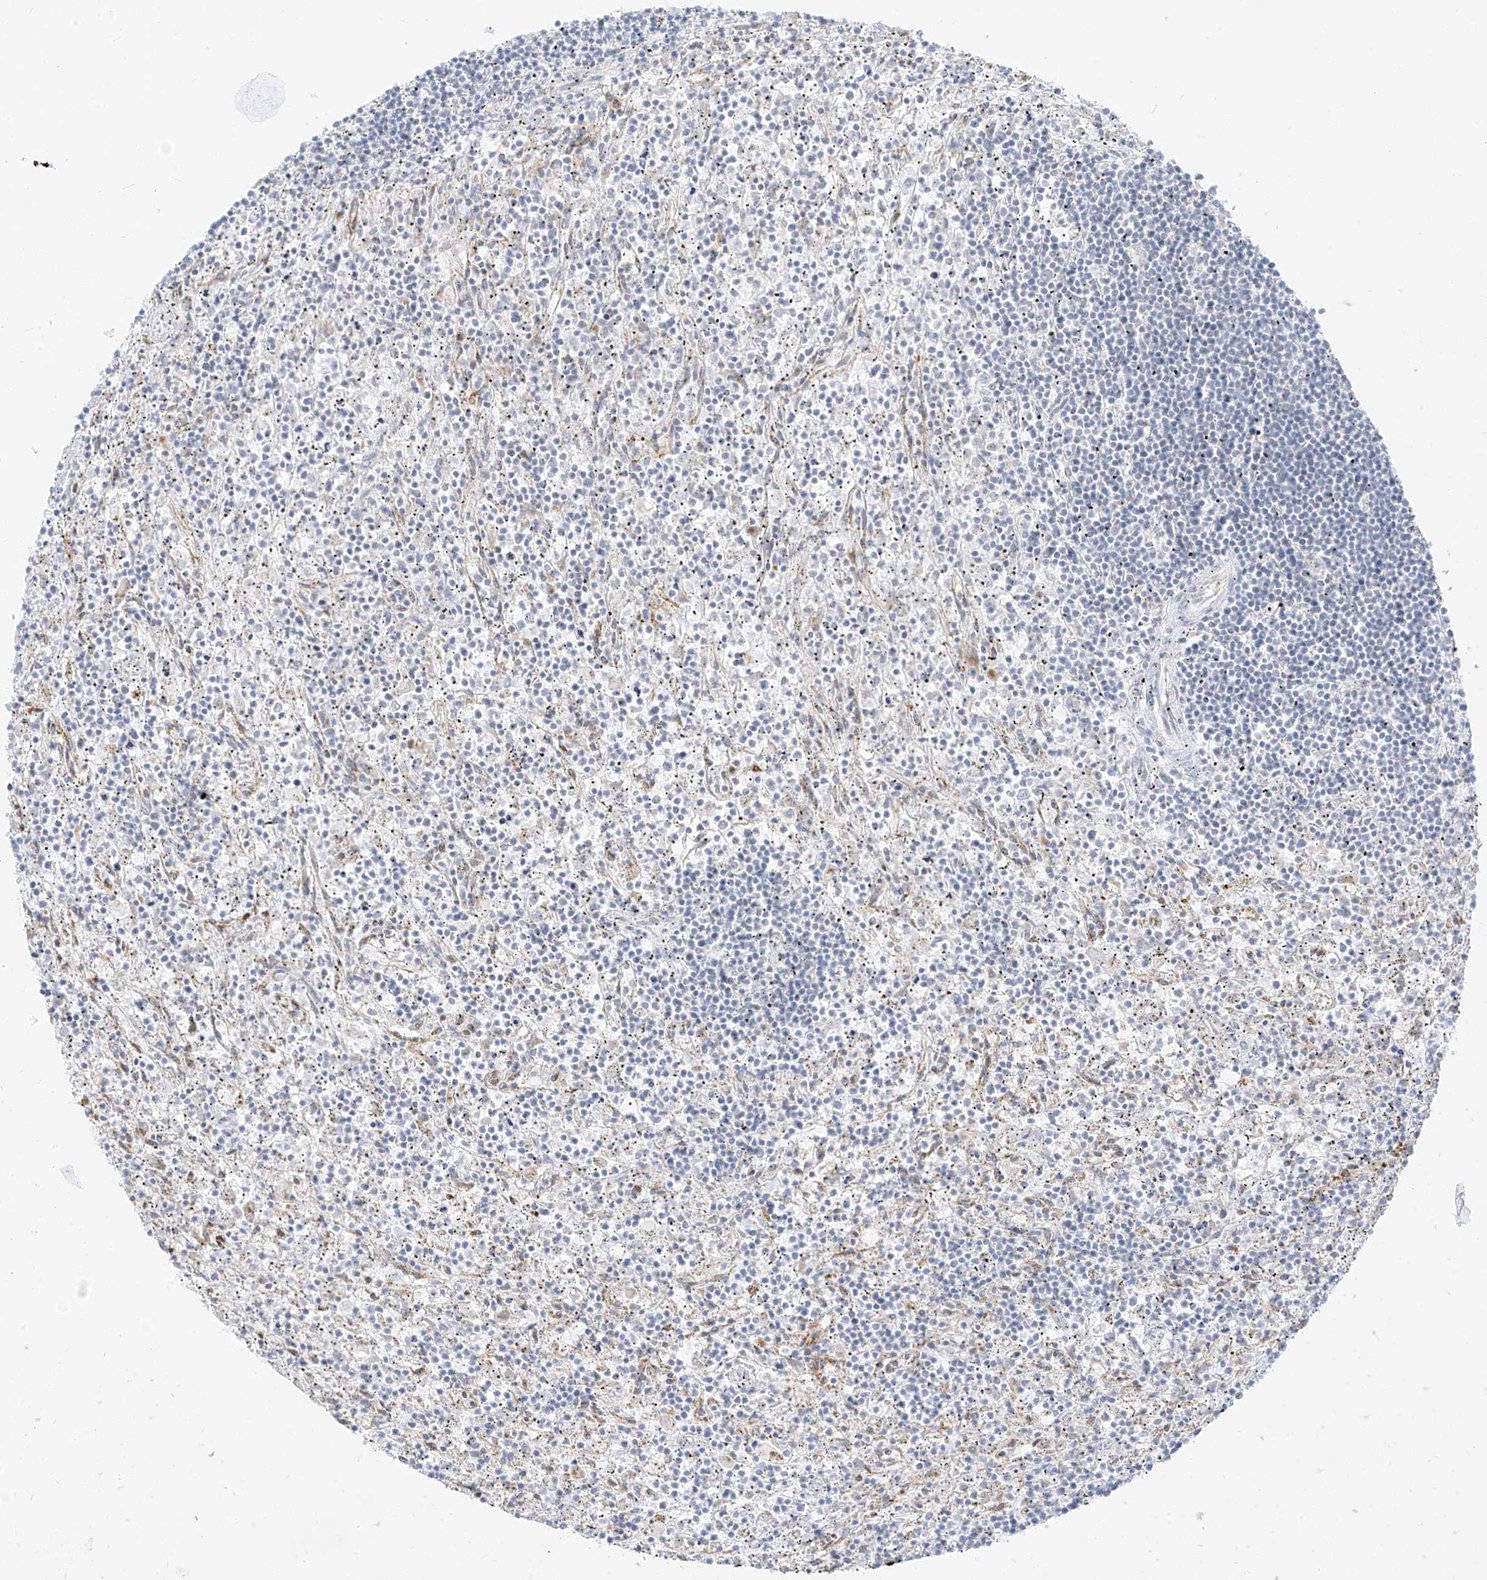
{"staining": {"intensity": "negative", "quantity": "none", "location": "none"}, "tissue": "lymphoma", "cell_type": "Tumor cells", "image_type": "cancer", "snomed": [{"axis": "morphology", "description": "Malignant lymphoma, non-Hodgkin's type, Low grade"}, {"axis": "topography", "description": "Spleen"}], "caption": "Image shows no significant protein positivity in tumor cells of malignant lymphoma, non-Hodgkin's type (low-grade). (IHC, brightfield microscopy, high magnification).", "gene": "SLC35F6", "patient": {"sex": "male", "age": 76}}